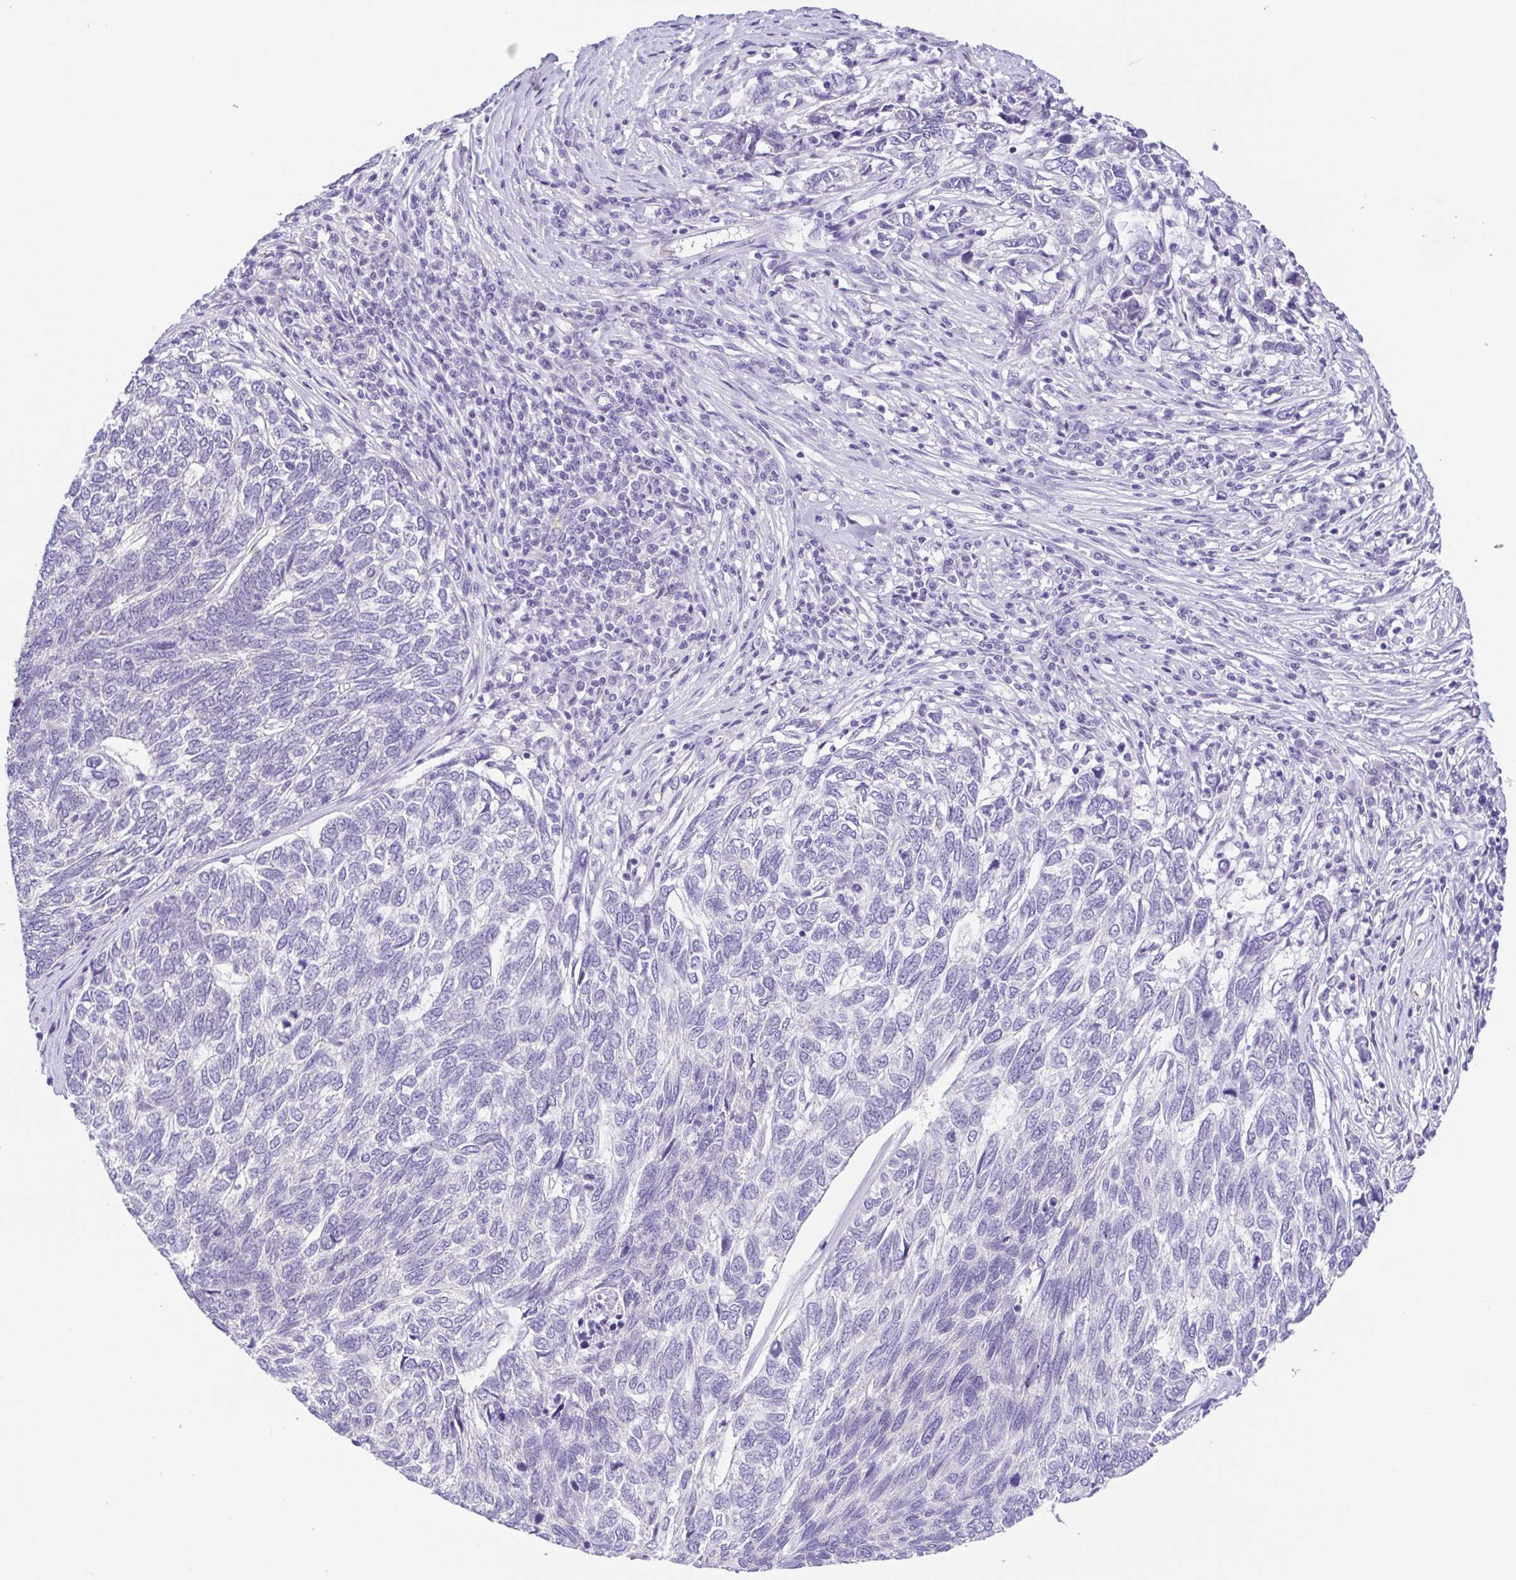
{"staining": {"intensity": "negative", "quantity": "none", "location": "none"}, "tissue": "skin cancer", "cell_type": "Tumor cells", "image_type": "cancer", "snomed": [{"axis": "morphology", "description": "Basal cell carcinoma"}, {"axis": "topography", "description": "Skin"}], "caption": "There is no significant expression in tumor cells of skin basal cell carcinoma.", "gene": "EPB42", "patient": {"sex": "female", "age": 65}}